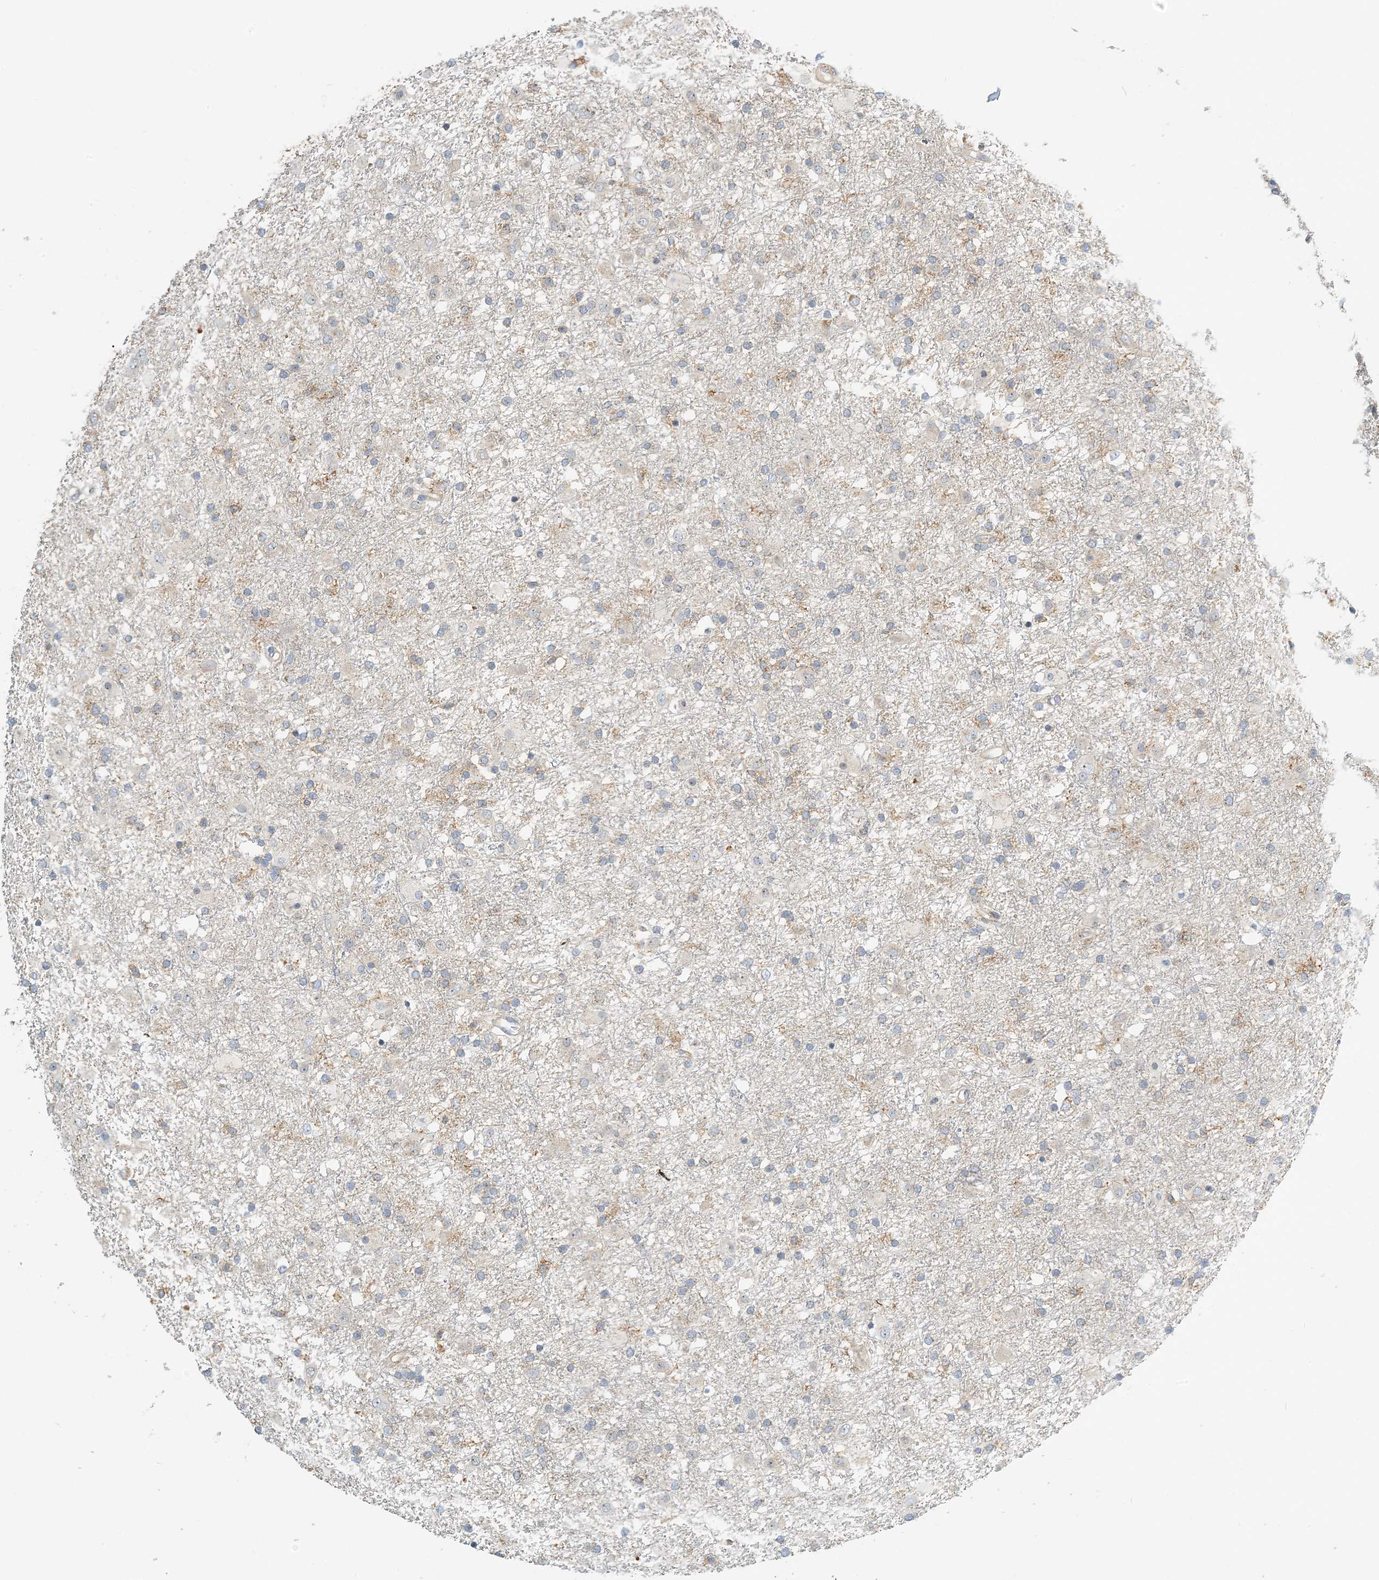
{"staining": {"intensity": "negative", "quantity": "none", "location": "none"}, "tissue": "glioma", "cell_type": "Tumor cells", "image_type": "cancer", "snomed": [{"axis": "morphology", "description": "Glioma, malignant, Low grade"}, {"axis": "topography", "description": "Brain"}], "caption": "Immunohistochemical staining of human glioma shows no significant staining in tumor cells.", "gene": "COLEC11", "patient": {"sex": "male", "age": 65}}